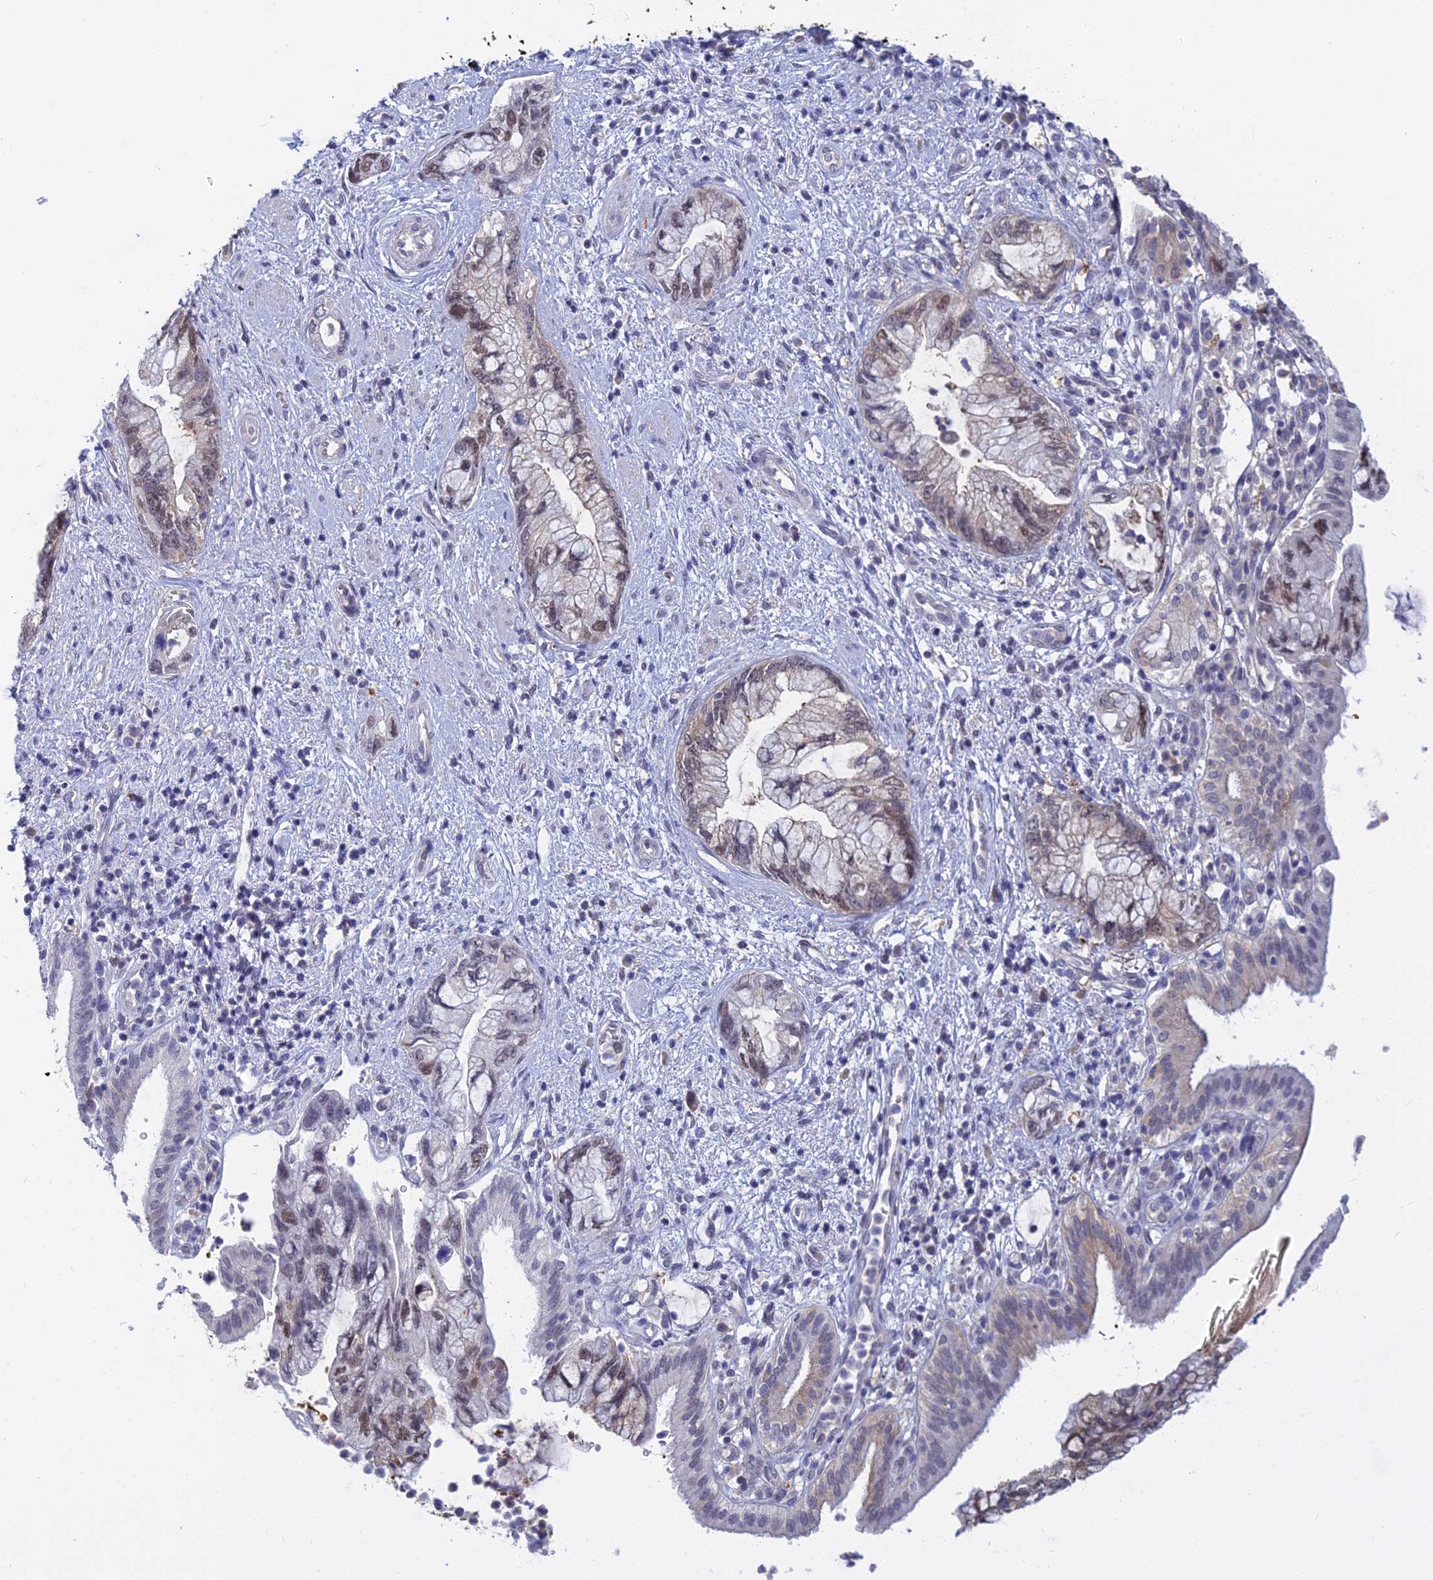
{"staining": {"intensity": "weak", "quantity": "<25%", "location": "cytoplasmic/membranous,nuclear"}, "tissue": "pancreatic cancer", "cell_type": "Tumor cells", "image_type": "cancer", "snomed": [{"axis": "morphology", "description": "Adenocarcinoma, NOS"}, {"axis": "topography", "description": "Pancreas"}], "caption": "This is a image of IHC staining of adenocarcinoma (pancreatic), which shows no positivity in tumor cells.", "gene": "B3GALT4", "patient": {"sex": "female", "age": 73}}